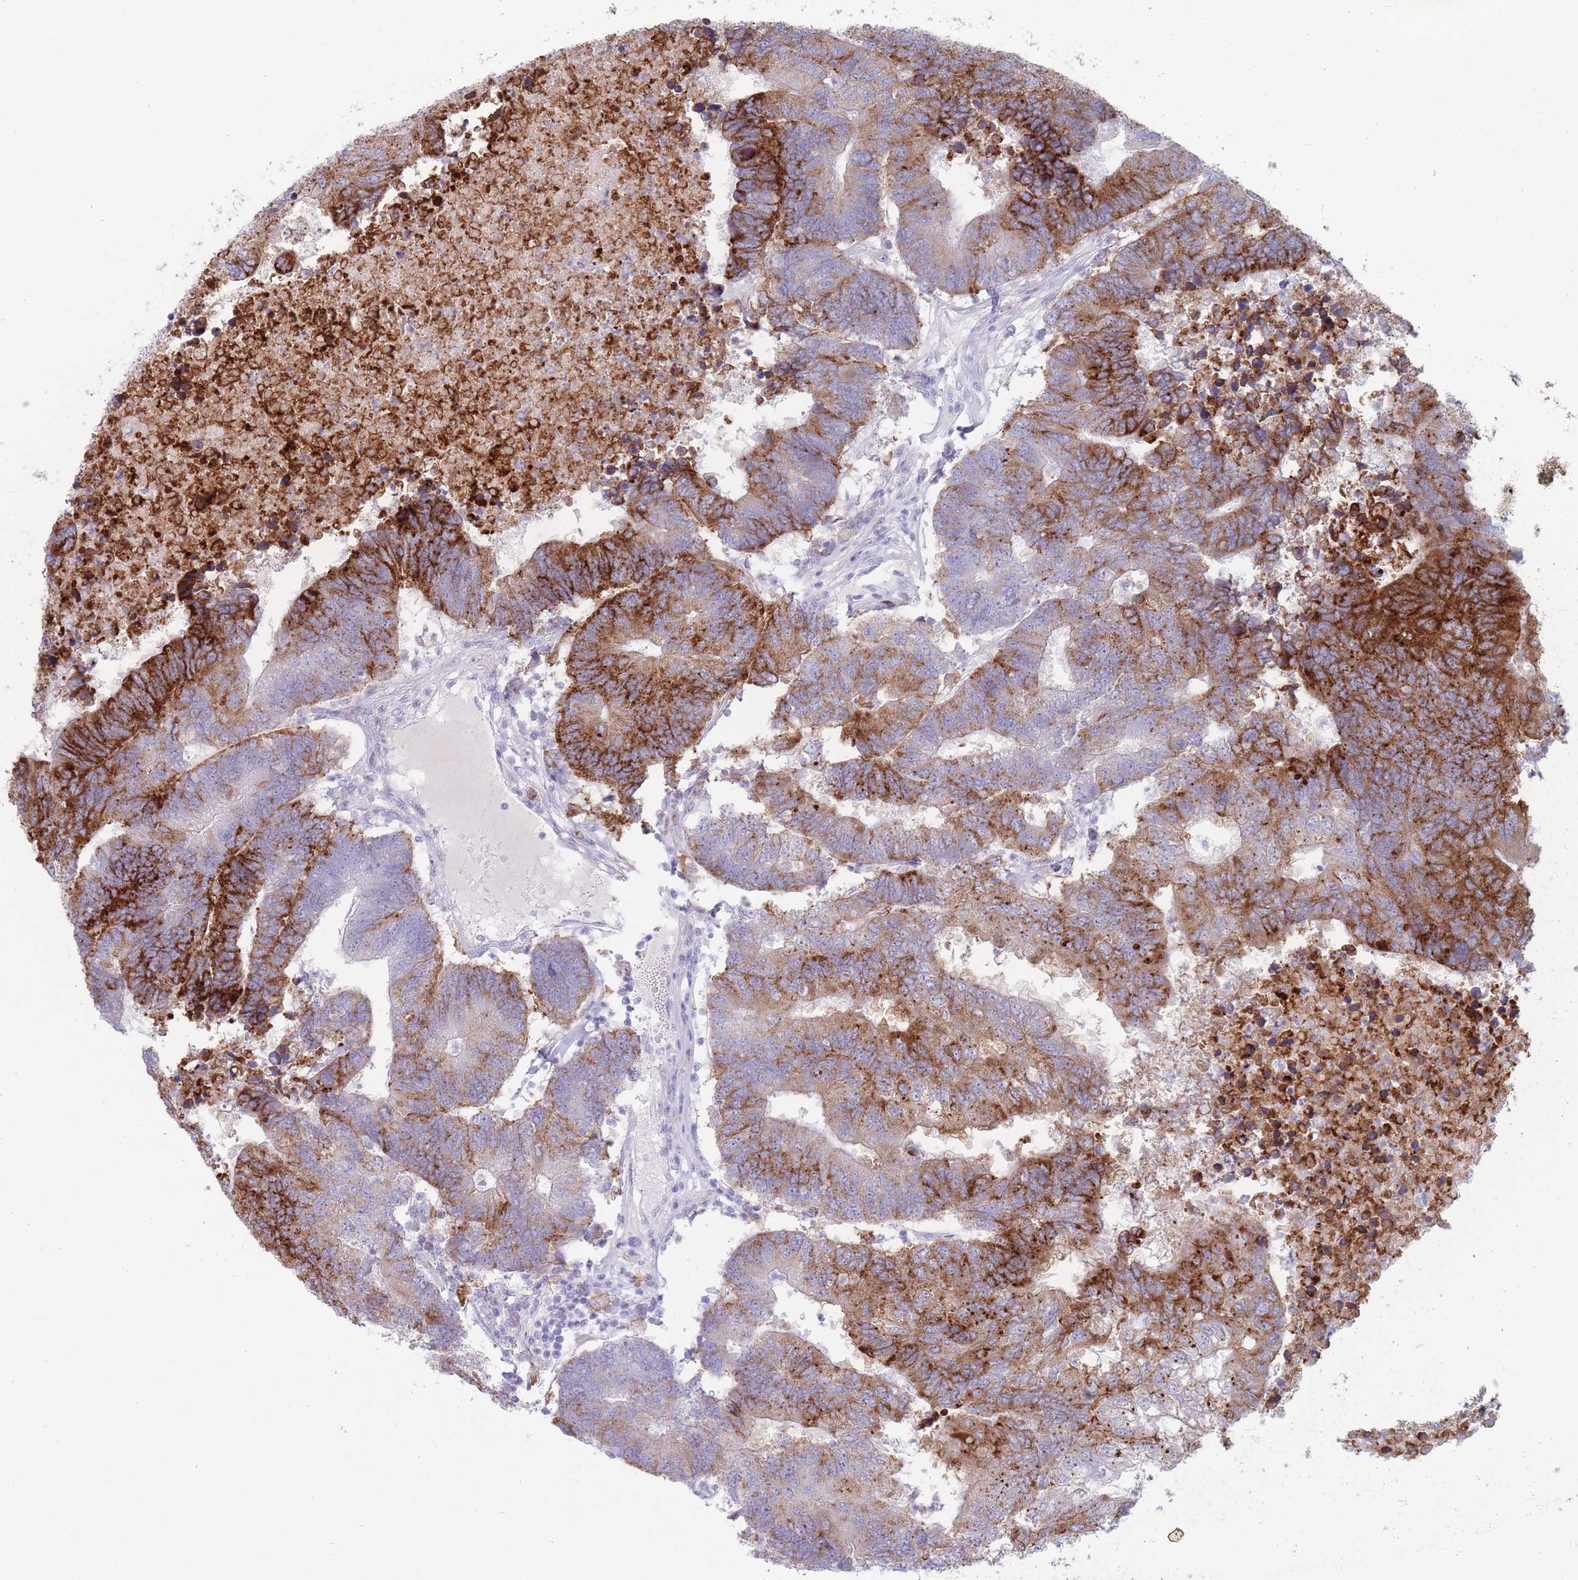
{"staining": {"intensity": "strong", "quantity": ">75%", "location": "cytoplasmic/membranous"}, "tissue": "colorectal cancer", "cell_type": "Tumor cells", "image_type": "cancer", "snomed": [{"axis": "morphology", "description": "Adenocarcinoma, NOS"}, {"axis": "topography", "description": "Colon"}], "caption": "This micrograph reveals immunohistochemistry (IHC) staining of colorectal adenocarcinoma, with high strong cytoplasmic/membranous expression in about >75% of tumor cells.", "gene": "ST3GAL5", "patient": {"sex": "female", "age": 48}}